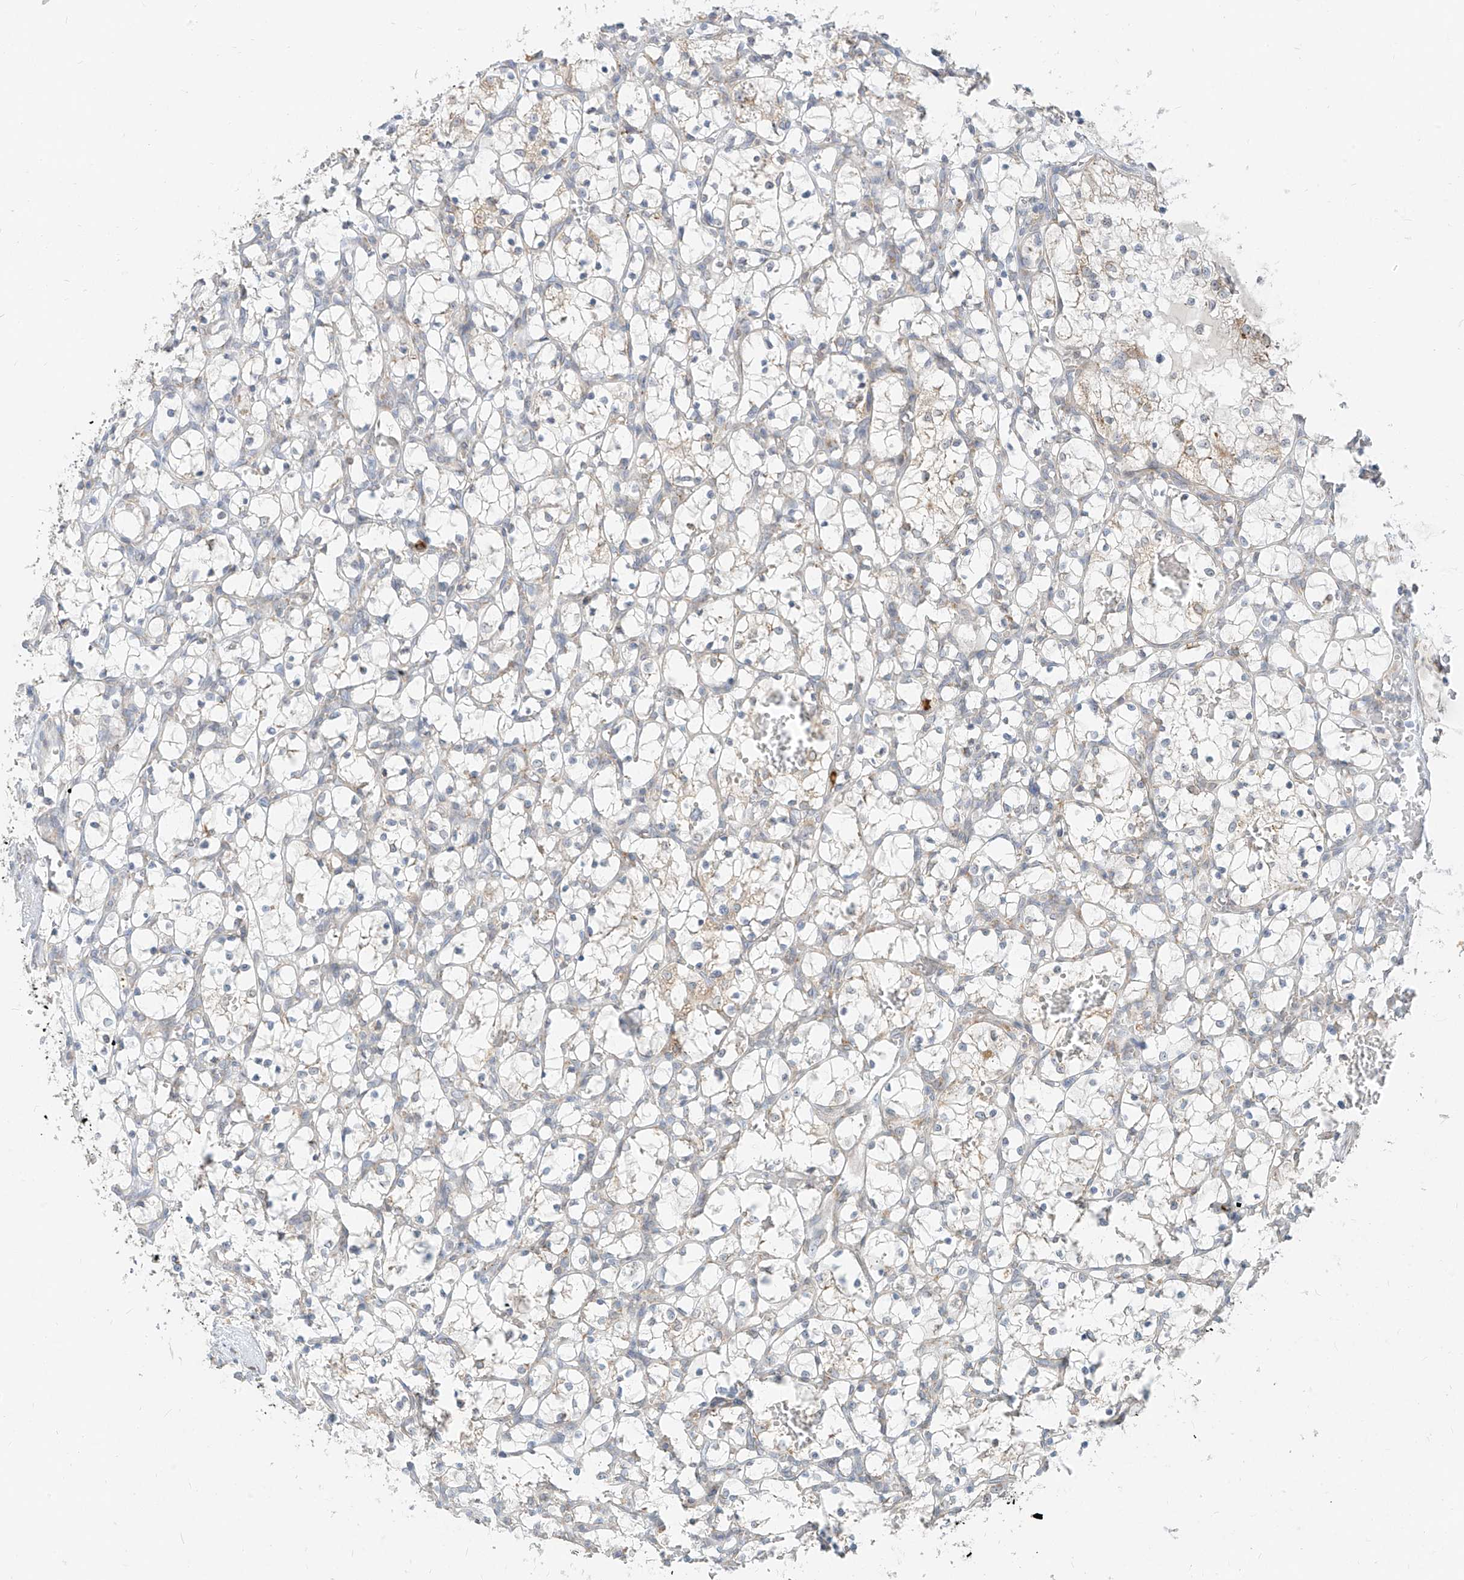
{"staining": {"intensity": "negative", "quantity": "none", "location": "none"}, "tissue": "renal cancer", "cell_type": "Tumor cells", "image_type": "cancer", "snomed": [{"axis": "morphology", "description": "Adenocarcinoma, NOS"}, {"axis": "topography", "description": "Kidney"}], "caption": "This is a photomicrograph of immunohistochemistry staining of renal cancer, which shows no positivity in tumor cells.", "gene": "STT3A", "patient": {"sex": "female", "age": 69}}